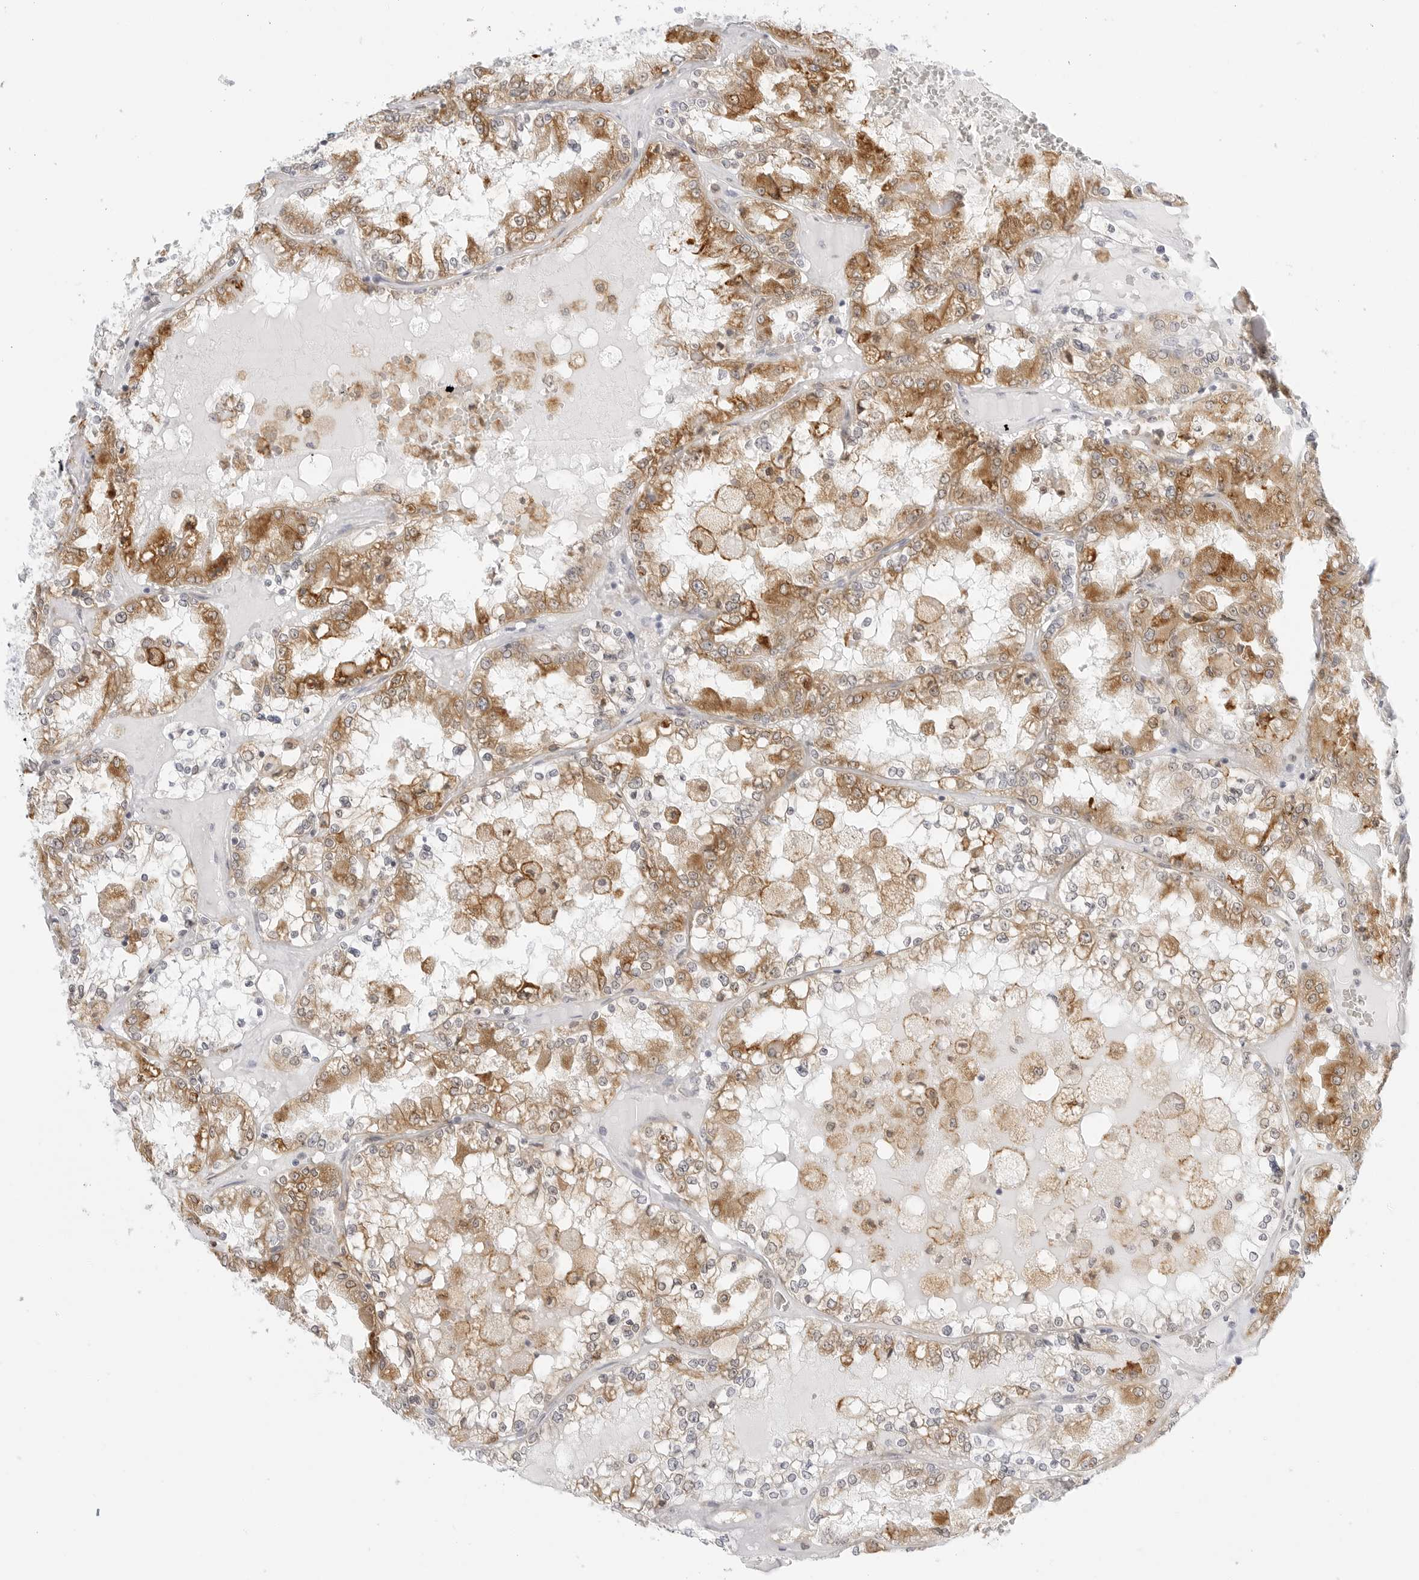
{"staining": {"intensity": "moderate", "quantity": ">75%", "location": "cytoplasmic/membranous"}, "tissue": "renal cancer", "cell_type": "Tumor cells", "image_type": "cancer", "snomed": [{"axis": "morphology", "description": "Adenocarcinoma, NOS"}, {"axis": "topography", "description": "Kidney"}], "caption": "High-magnification brightfield microscopy of renal cancer (adenocarcinoma) stained with DAB (3,3'-diaminobenzidine) (brown) and counterstained with hematoxylin (blue). tumor cells exhibit moderate cytoplasmic/membranous positivity is identified in approximately>75% of cells. Using DAB (brown) and hematoxylin (blue) stains, captured at high magnification using brightfield microscopy.", "gene": "THEM4", "patient": {"sex": "female", "age": 56}}